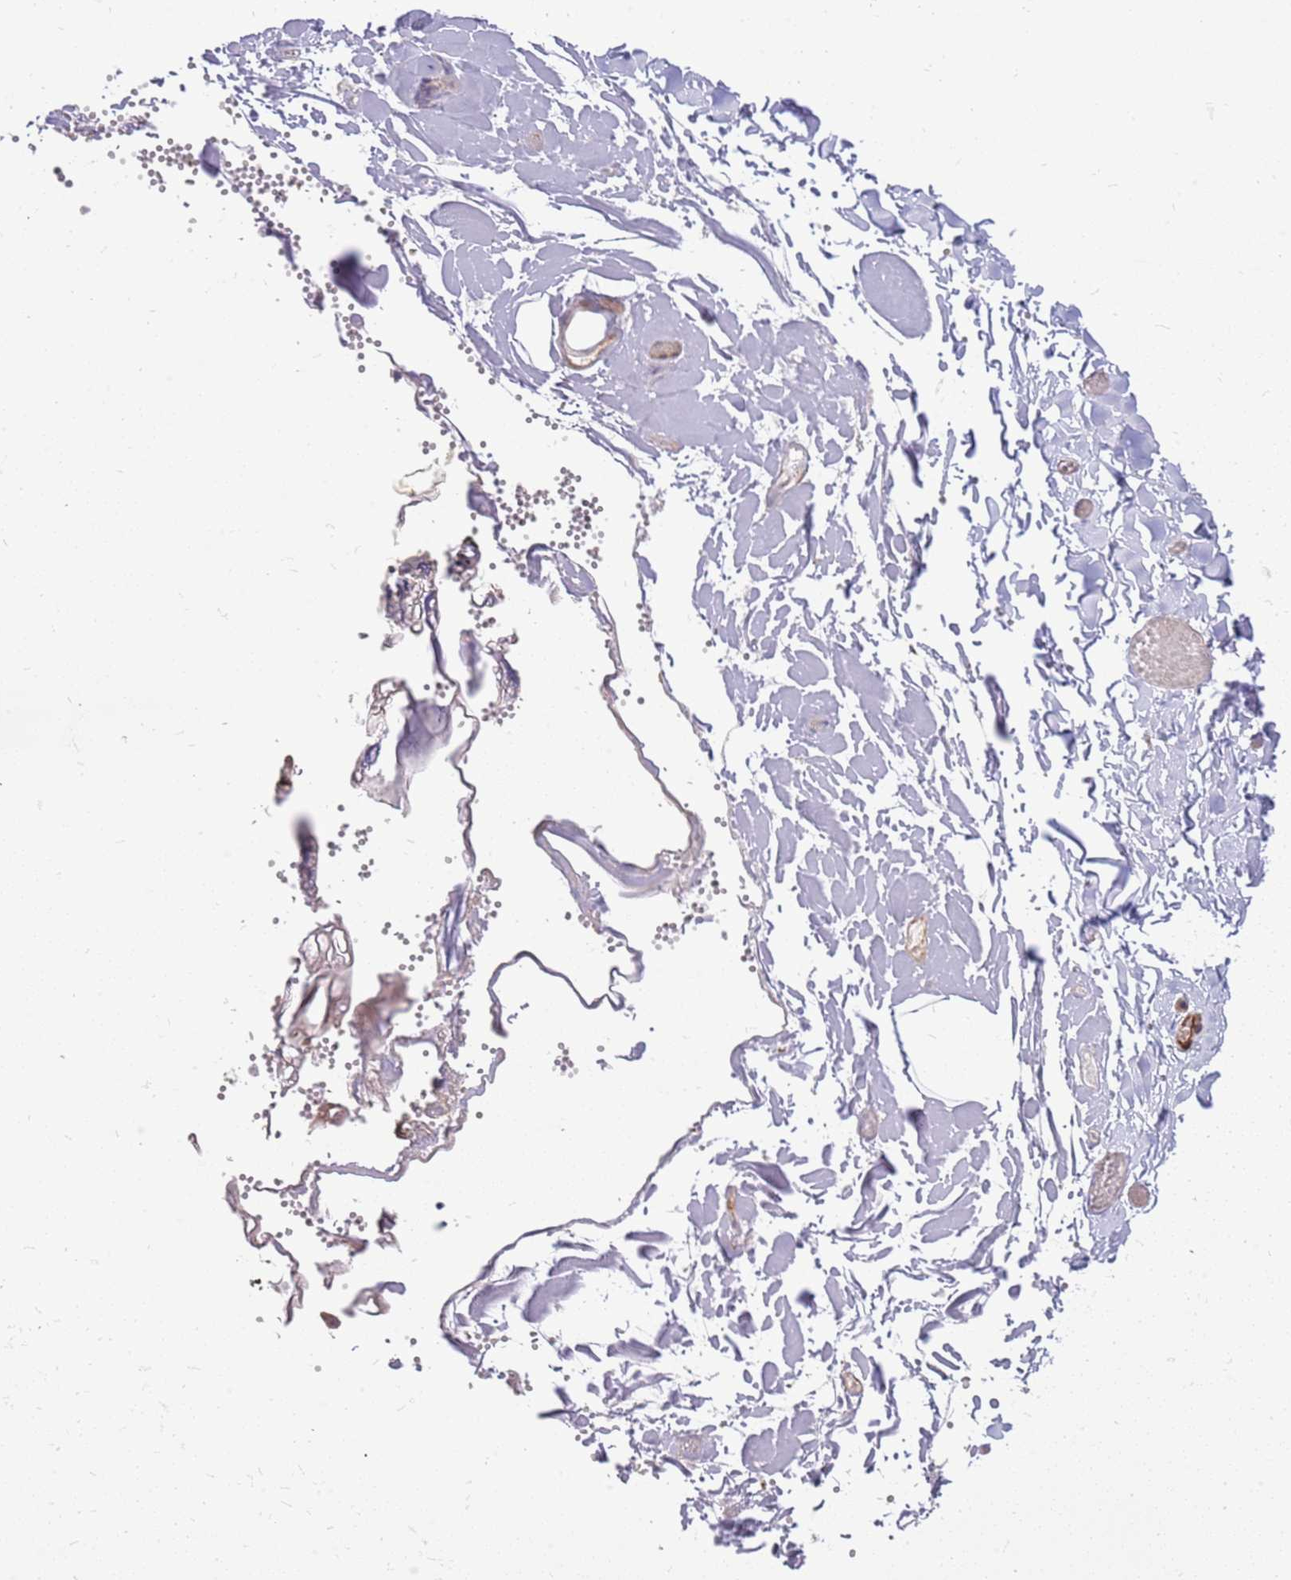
{"staining": {"intensity": "negative", "quantity": "none", "location": "none"}, "tissue": "adipose tissue", "cell_type": "Adipocytes", "image_type": "normal", "snomed": [{"axis": "morphology", "description": "Normal tissue, NOS"}, {"axis": "topography", "description": "Gallbladder"}, {"axis": "topography", "description": "Peripheral nerve tissue"}], "caption": "Immunohistochemistry of normal human adipose tissue demonstrates no staining in adipocytes.", "gene": "MVD", "patient": {"sex": "male", "age": 38}}